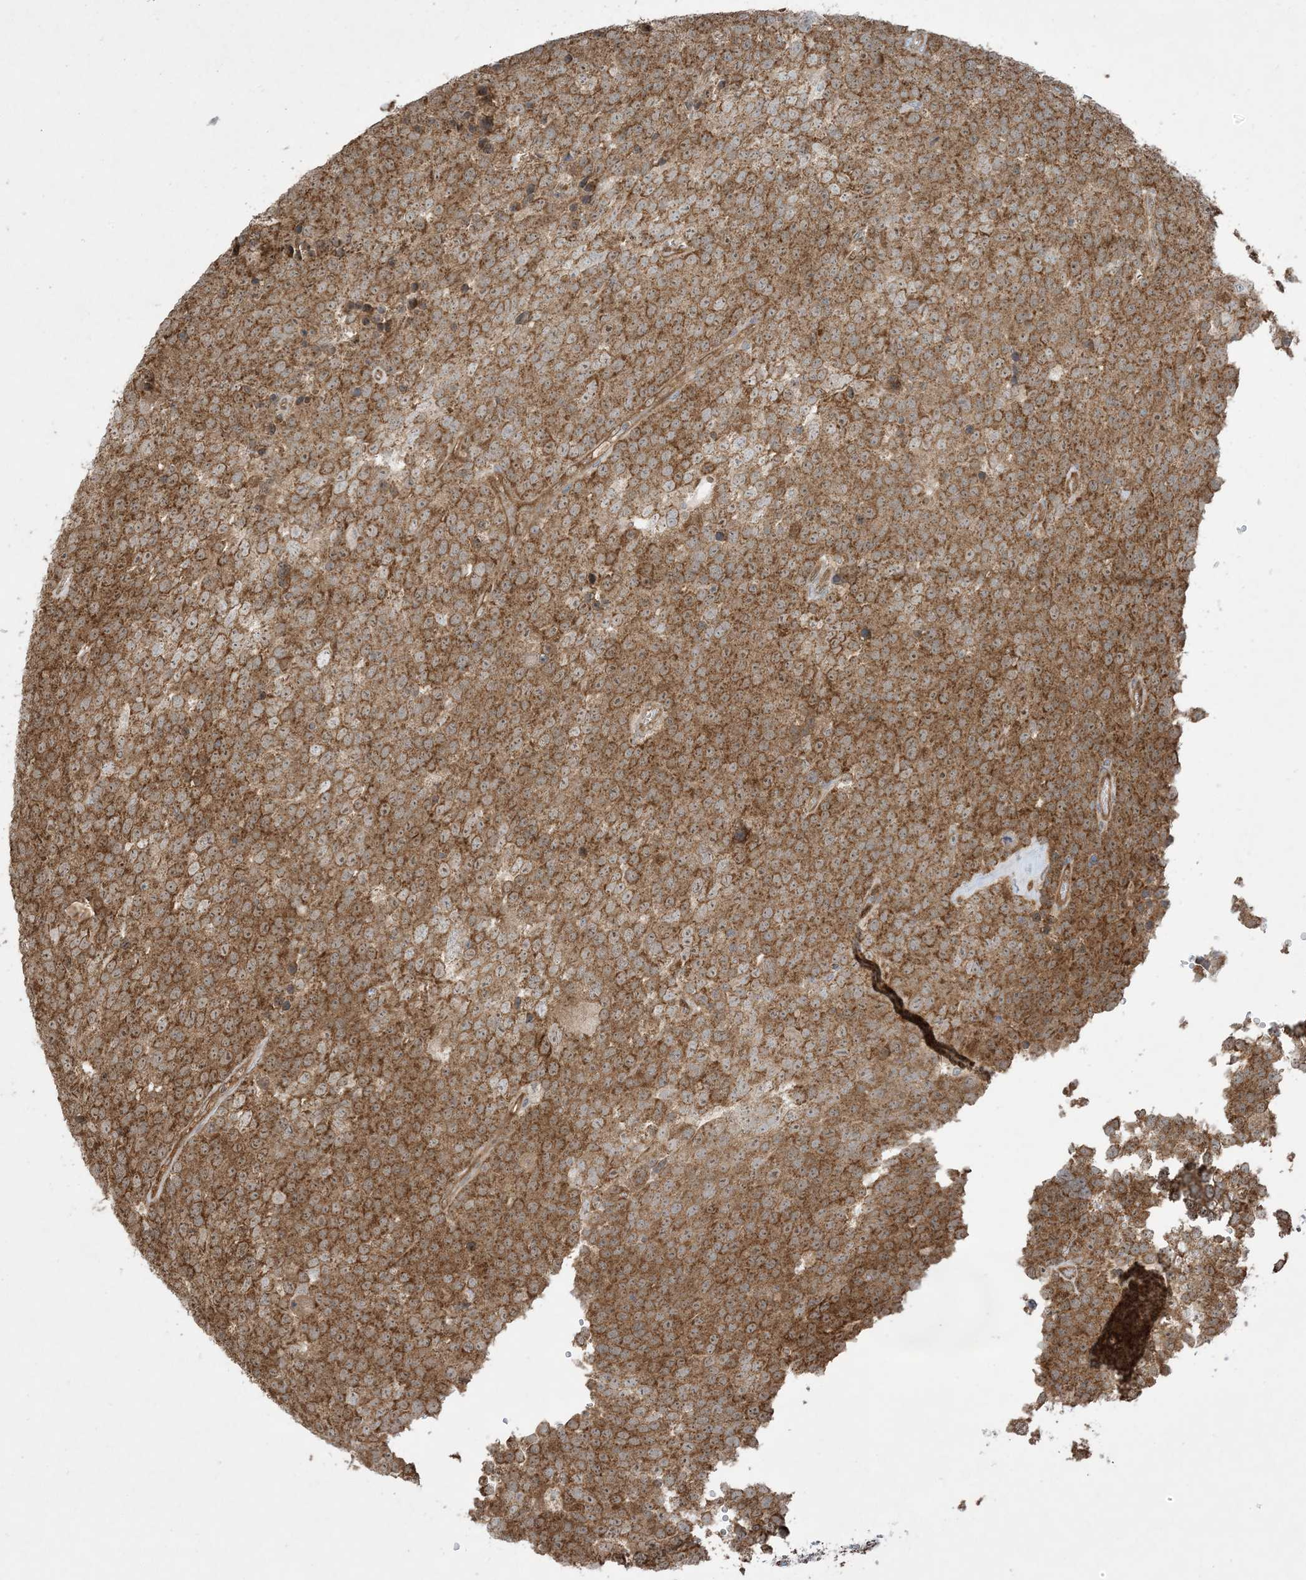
{"staining": {"intensity": "moderate", "quantity": ">75%", "location": "cytoplasmic/membranous"}, "tissue": "testis cancer", "cell_type": "Tumor cells", "image_type": "cancer", "snomed": [{"axis": "morphology", "description": "Seminoma, NOS"}, {"axis": "topography", "description": "Testis"}], "caption": "Immunohistochemical staining of human testis cancer demonstrates medium levels of moderate cytoplasmic/membranous protein positivity in about >75% of tumor cells.", "gene": "PPM1F", "patient": {"sex": "male", "age": 71}}